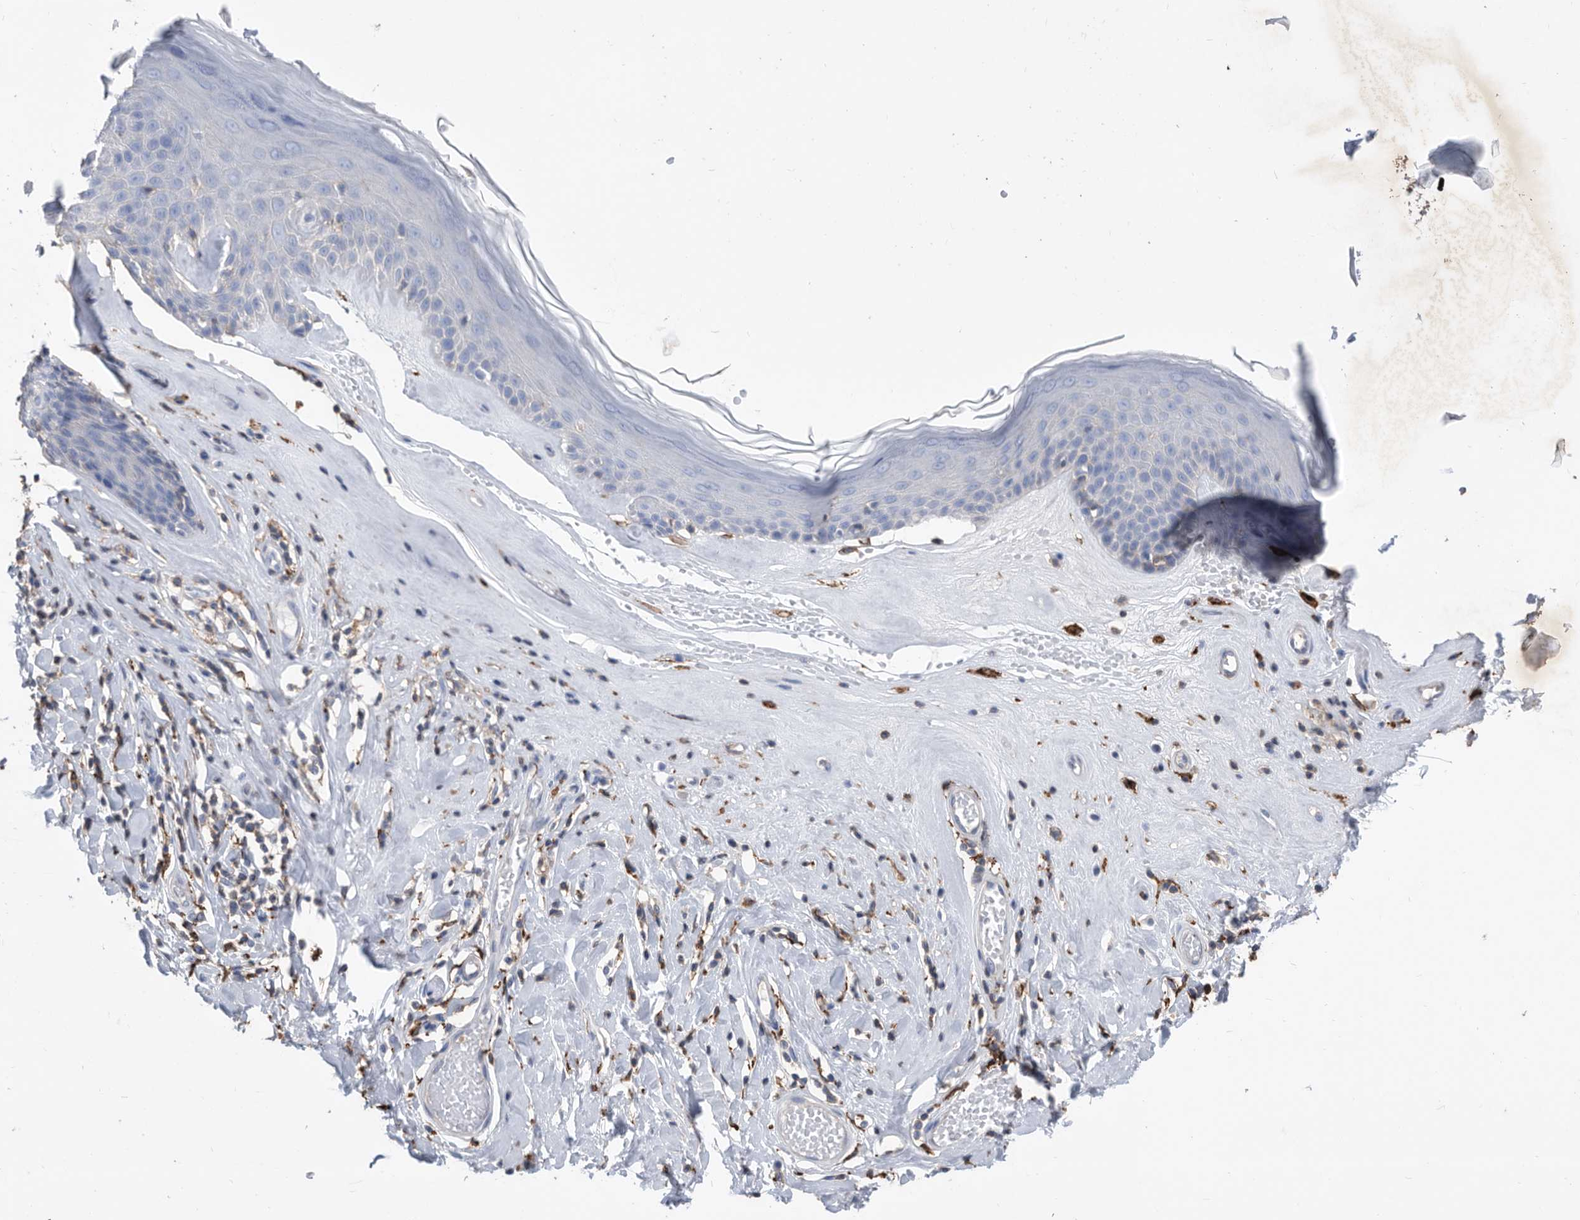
{"staining": {"intensity": "negative", "quantity": "none", "location": "none"}, "tissue": "skin", "cell_type": "Epidermal cells", "image_type": "normal", "snomed": [{"axis": "morphology", "description": "Normal tissue, NOS"}, {"axis": "morphology", "description": "Inflammation, NOS"}, {"axis": "topography", "description": "Vulva"}], "caption": "Immunohistochemistry of normal human skin shows no staining in epidermal cells. Nuclei are stained in blue.", "gene": "MS4A4A", "patient": {"sex": "female", "age": 84}}